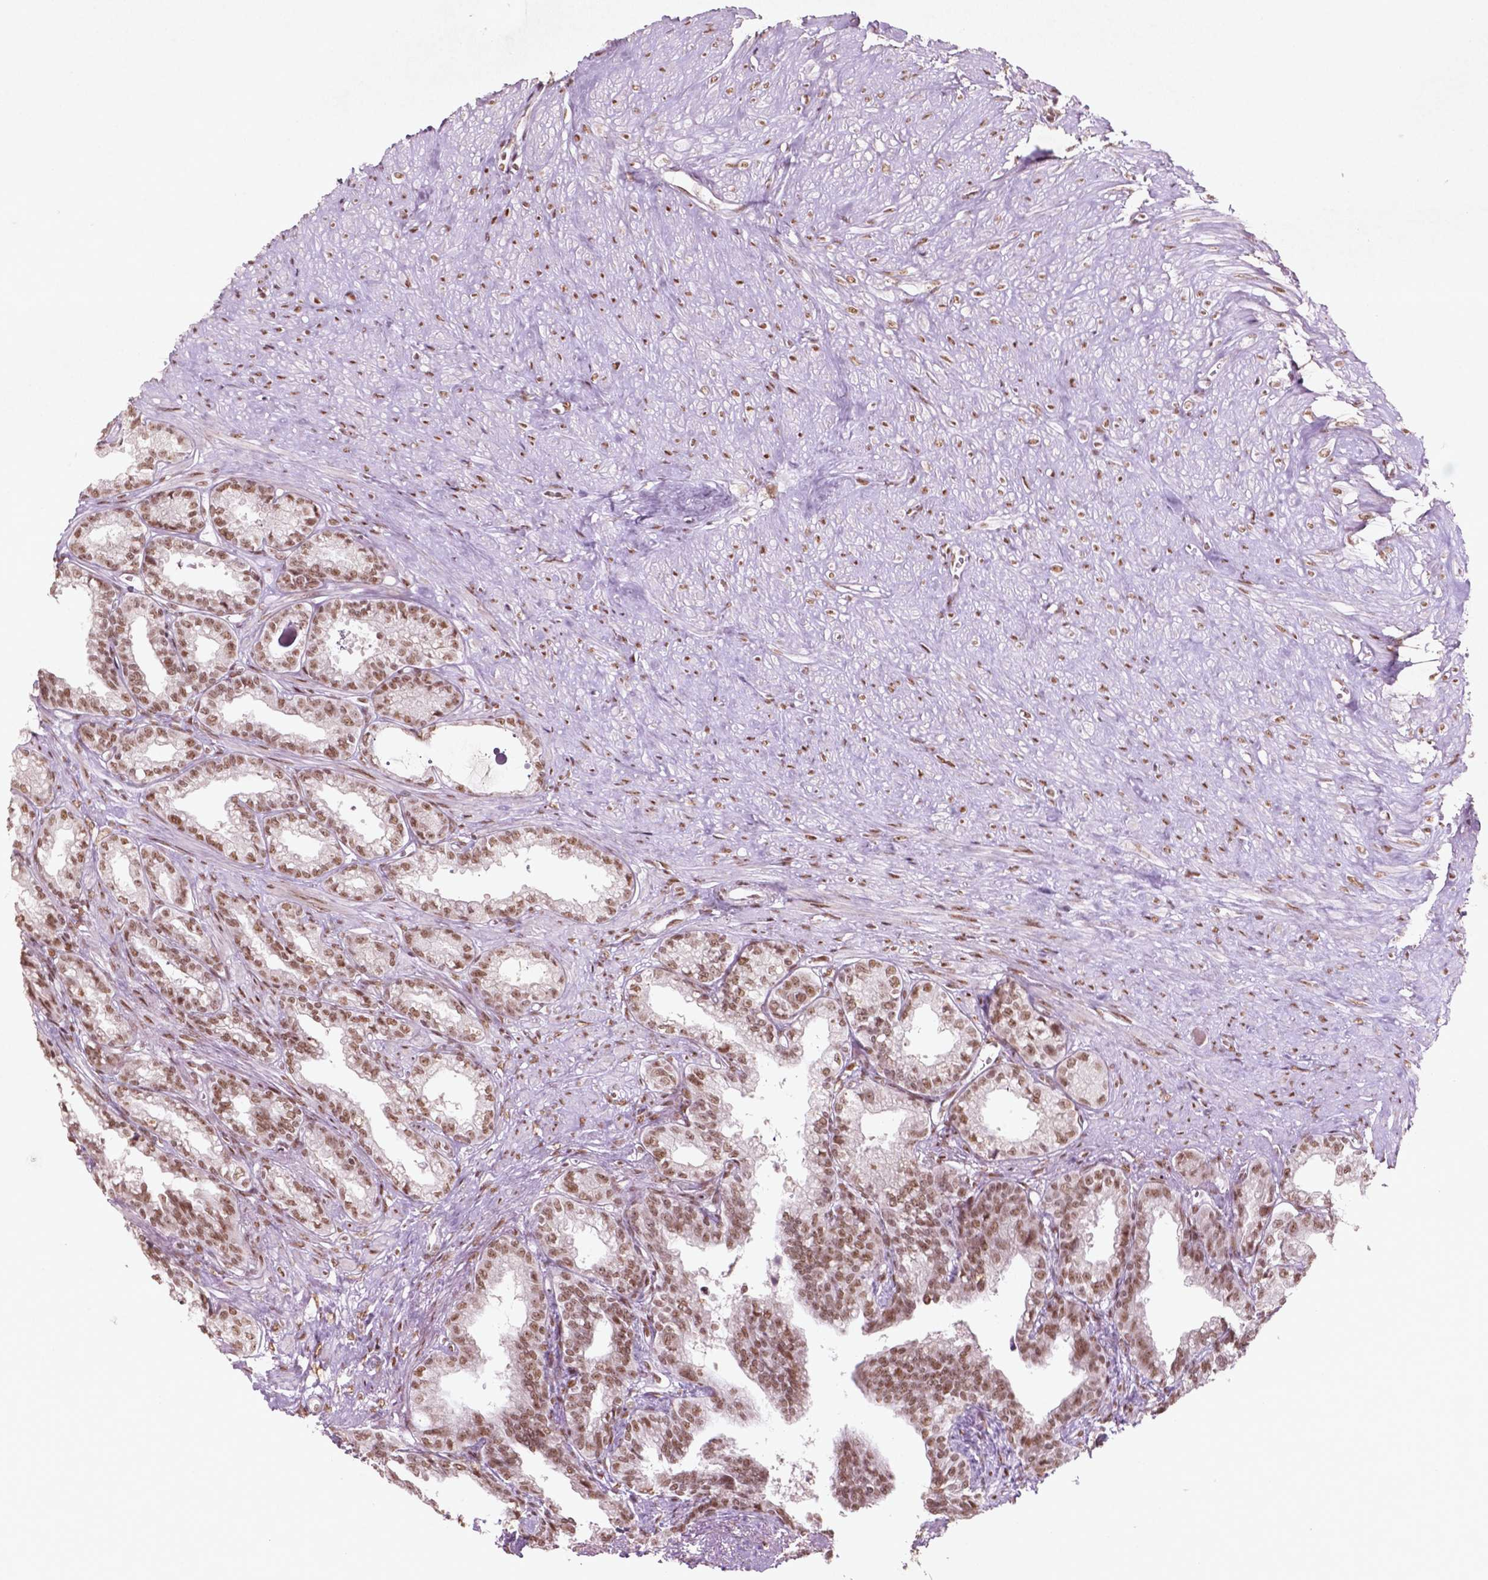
{"staining": {"intensity": "moderate", "quantity": ">75%", "location": "nuclear"}, "tissue": "seminal vesicle", "cell_type": "Glandular cells", "image_type": "normal", "snomed": [{"axis": "morphology", "description": "Normal tissue, NOS"}, {"axis": "morphology", "description": "Urothelial carcinoma, NOS"}, {"axis": "topography", "description": "Urinary bladder"}, {"axis": "topography", "description": "Seminal veicle"}], "caption": "High-power microscopy captured an immunohistochemistry (IHC) histopathology image of unremarkable seminal vesicle, revealing moderate nuclear staining in about >75% of glandular cells.", "gene": "HMG20B", "patient": {"sex": "male", "age": 76}}